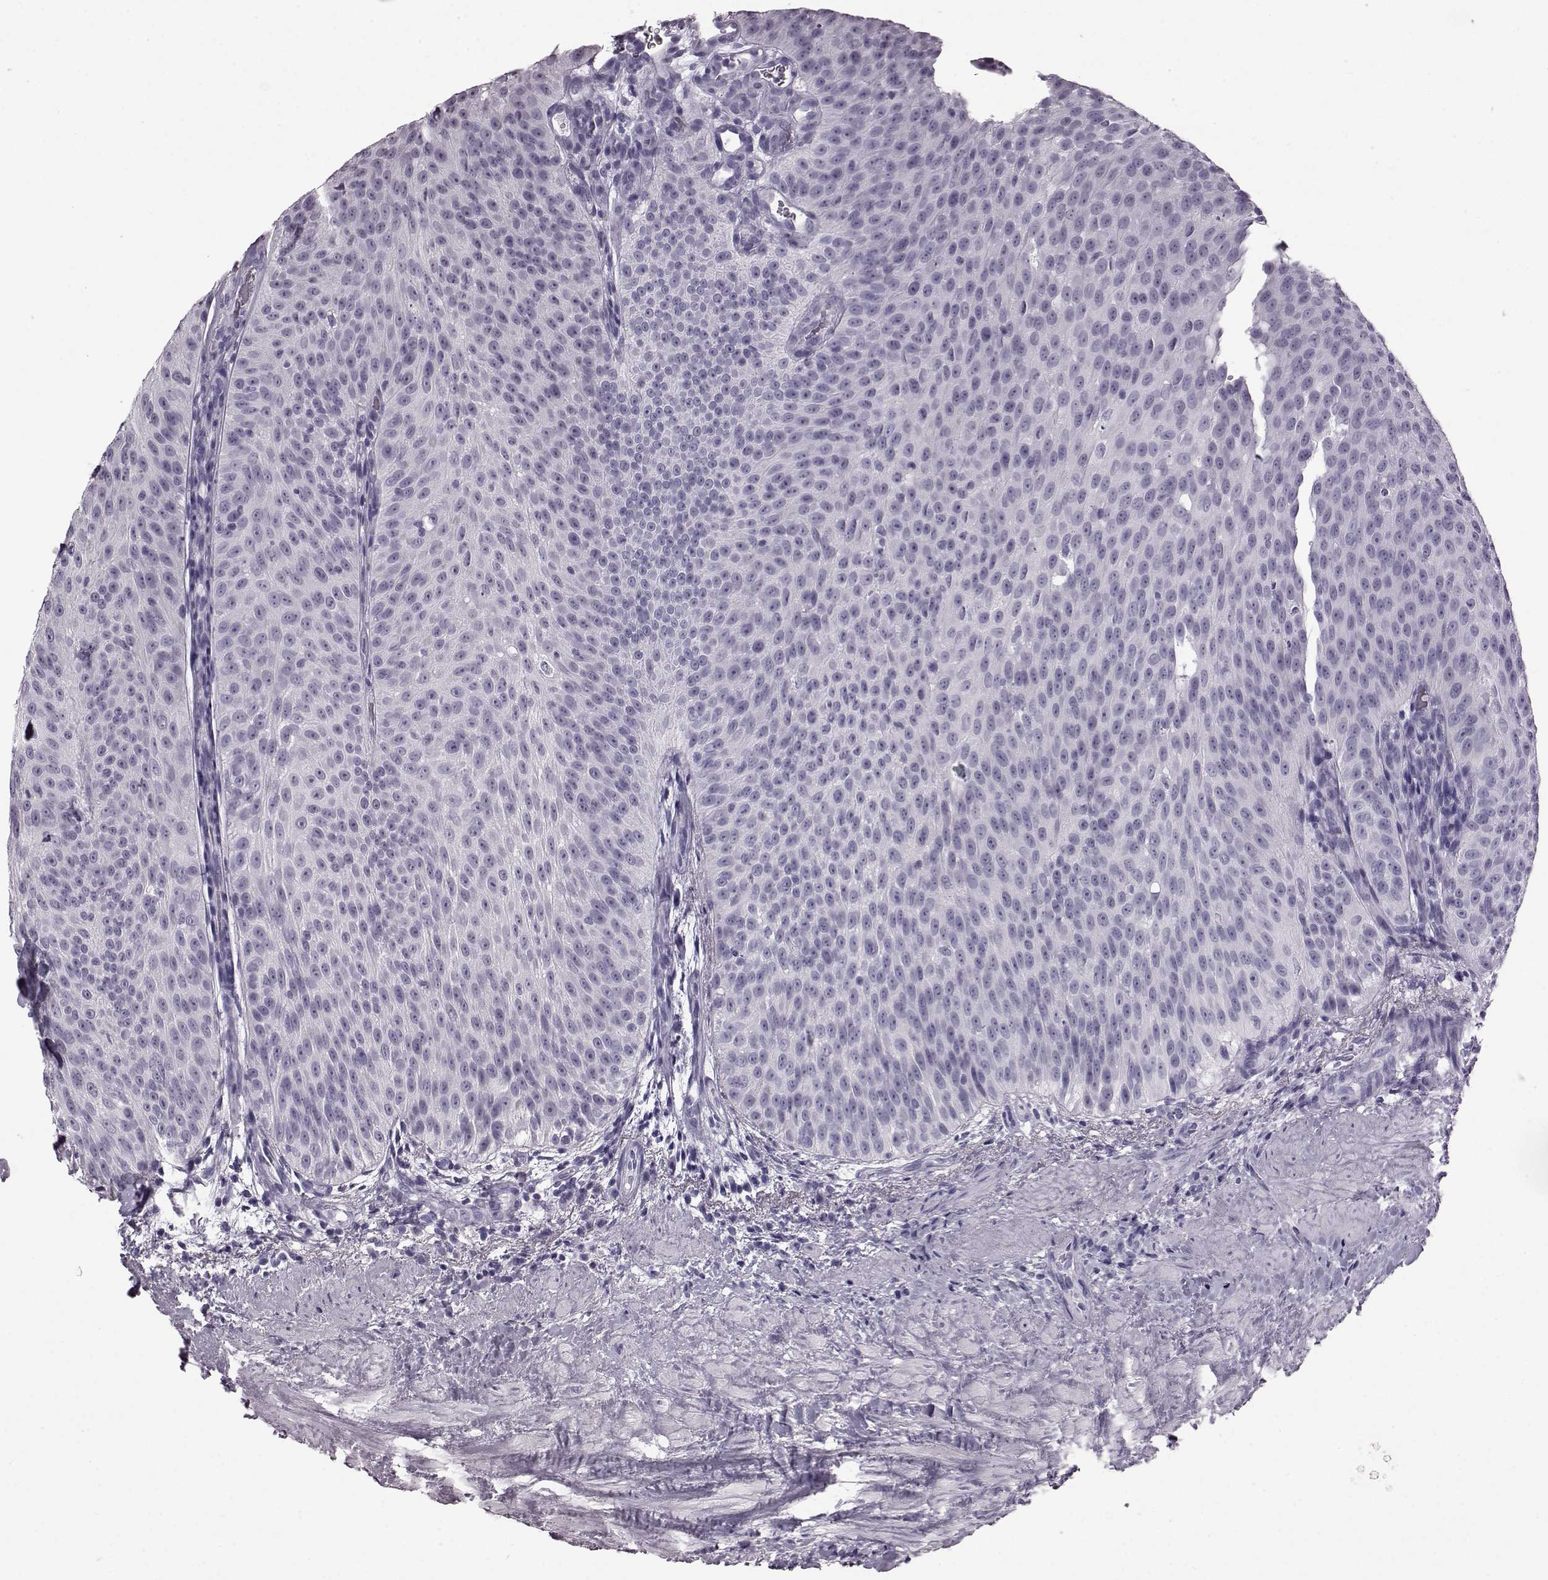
{"staining": {"intensity": "negative", "quantity": "none", "location": "none"}, "tissue": "urothelial cancer", "cell_type": "Tumor cells", "image_type": "cancer", "snomed": [{"axis": "morphology", "description": "Urothelial carcinoma, Low grade"}, {"axis": "topography", "description": "Urinary bladder"}], "caption": "High magnification brightfield microscopy of low-grade urothelial carcinoma stained with DAB (3,3'-diaminobenzidine) (brown) and counterstained with hematoxylin (blue): tumor cells show no significant positivity.", "gene": "AIPL1", "patient": {"sex": "male", "age": 78}}